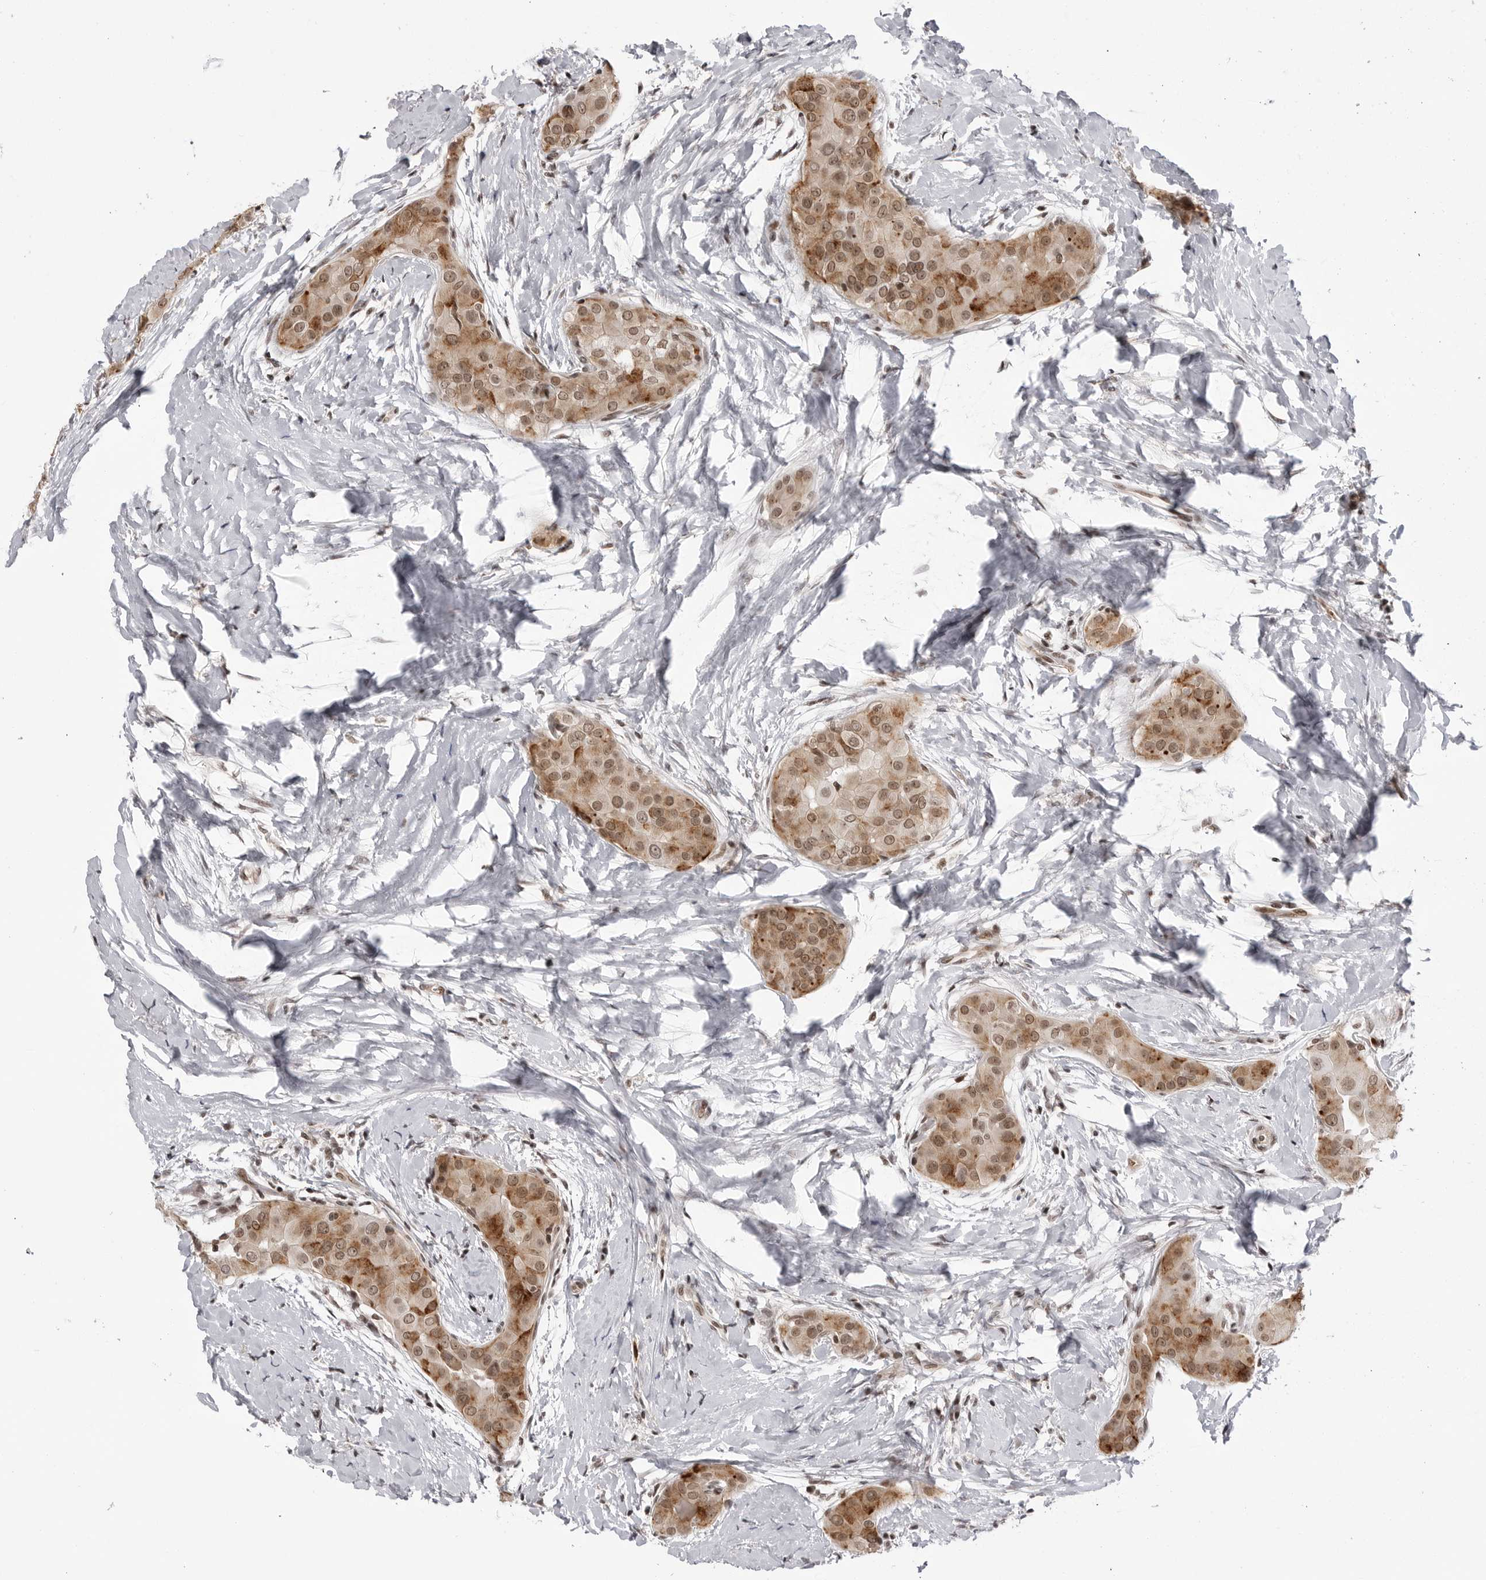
{"staining": {"intensity": "moderate", "quantity": ">75%", "location": "cytoplasmic/membranous,nuclear"}, "tissue": "thyroid cancer", "cell_type": "Tumor cells", "image_type": "cancer", "snomed": [{"axis": "morphology", "description": "Papillary adenocarcinoma, NOS"}, {"axis": "topography", "description": "Thyroid gland"}], "caption": "The photomicrograph shows a brown stain indicating the presence of a protein in the cytoplasmic/membranous and nuclear of tumor cells in thyroid papillary adenocarcinoma.", "gene": "TRIM66", "patient": {"sex": "male", "age": 33}}